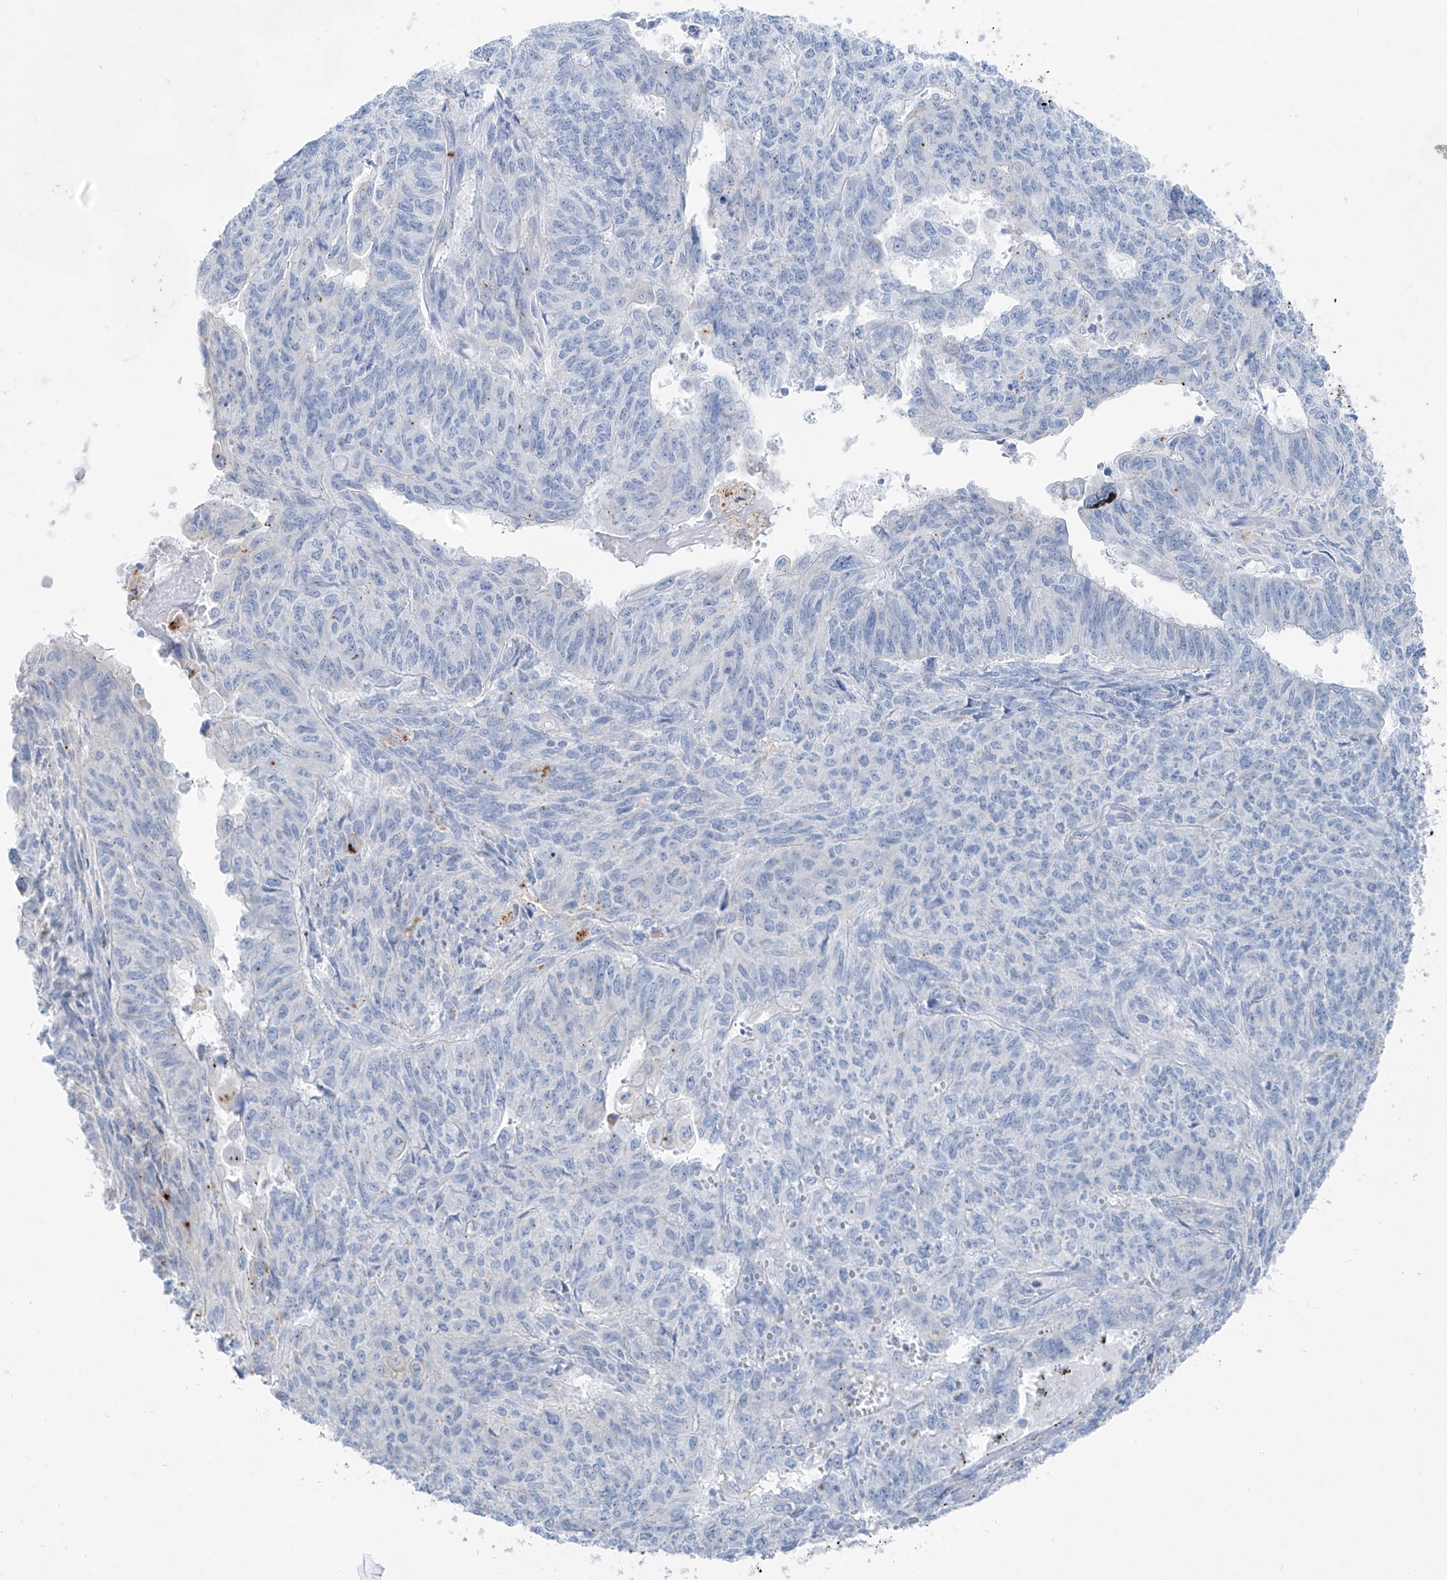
{"staining": {"intensity": "negative", "quantity": "none", "location": "none"}, "tissue": "endometrial cancer", "cell_type": "Tumor cells", "image_type": "cancer", "snomed": [{"axis": "morphology", "description": "Adenocarcinoma, NOS"}, {"axis": "topography", "description": "Endometrium"}], "caption": "Tumor cells are negative for brown protein staining in endometrial cancer (adenocarcinoma).", "gene": "GPR137C", "patient": {"sex": "female", "age": 32}}